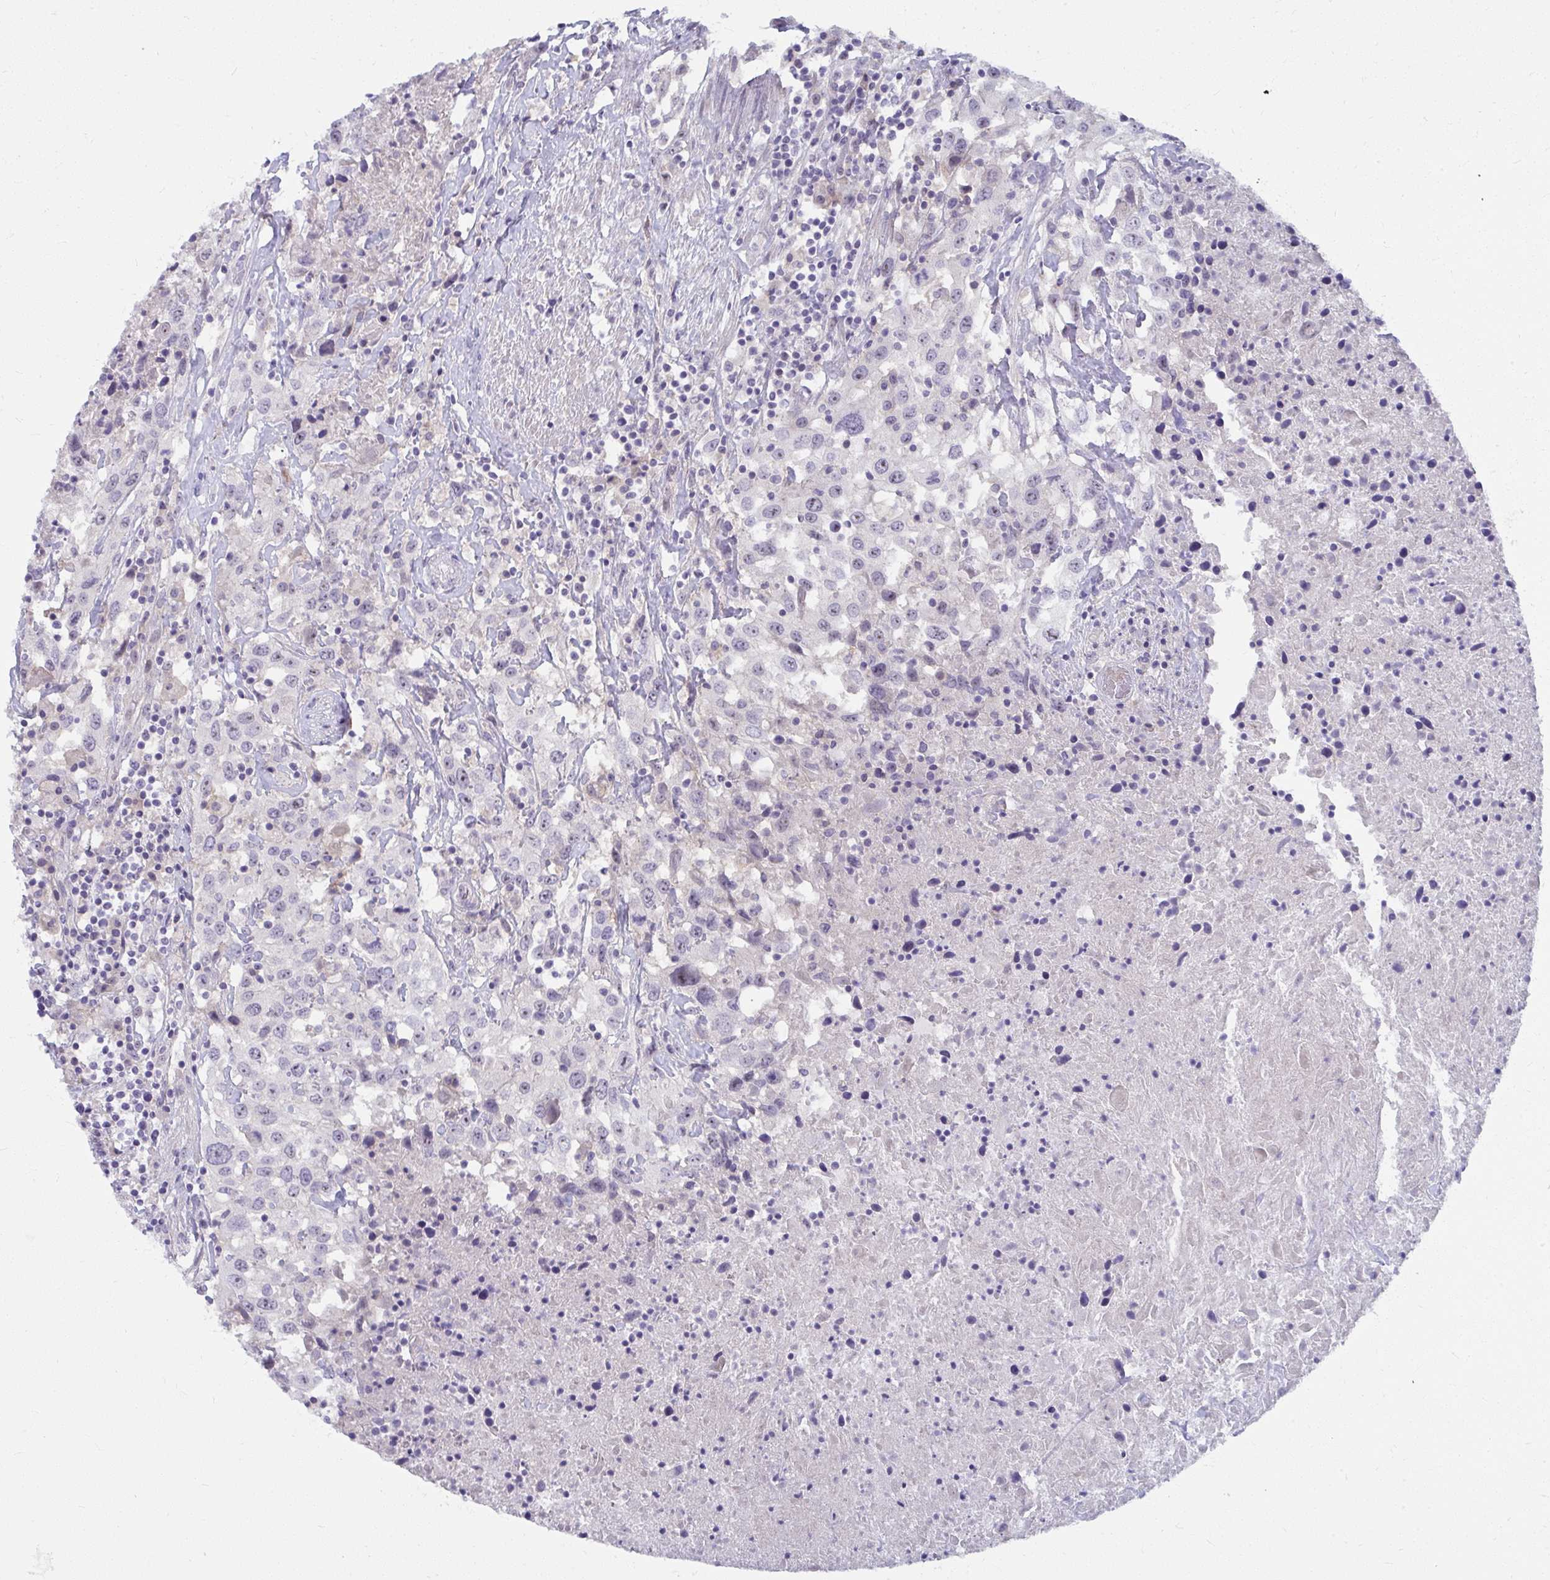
{"staining": {"intensity": "negative", "quantity": "none", "location": "none"}, "tissue": "urothelial cancer", "cell_type": "Tumor cells", "image_type": "cancer", "snomed": [{"axis": "morphology", "description": "Urothelial carcinoma, High grade"}, {"axis": "topography", "description": "Urinary bladder"}], "caption": "DAB immunohistochemical staining of human high-grade urothelial carcinoma exhibits no significant expression in tumor cells.", "gene": "MUS81", "patient": {"sex": "male", "age": 61}}